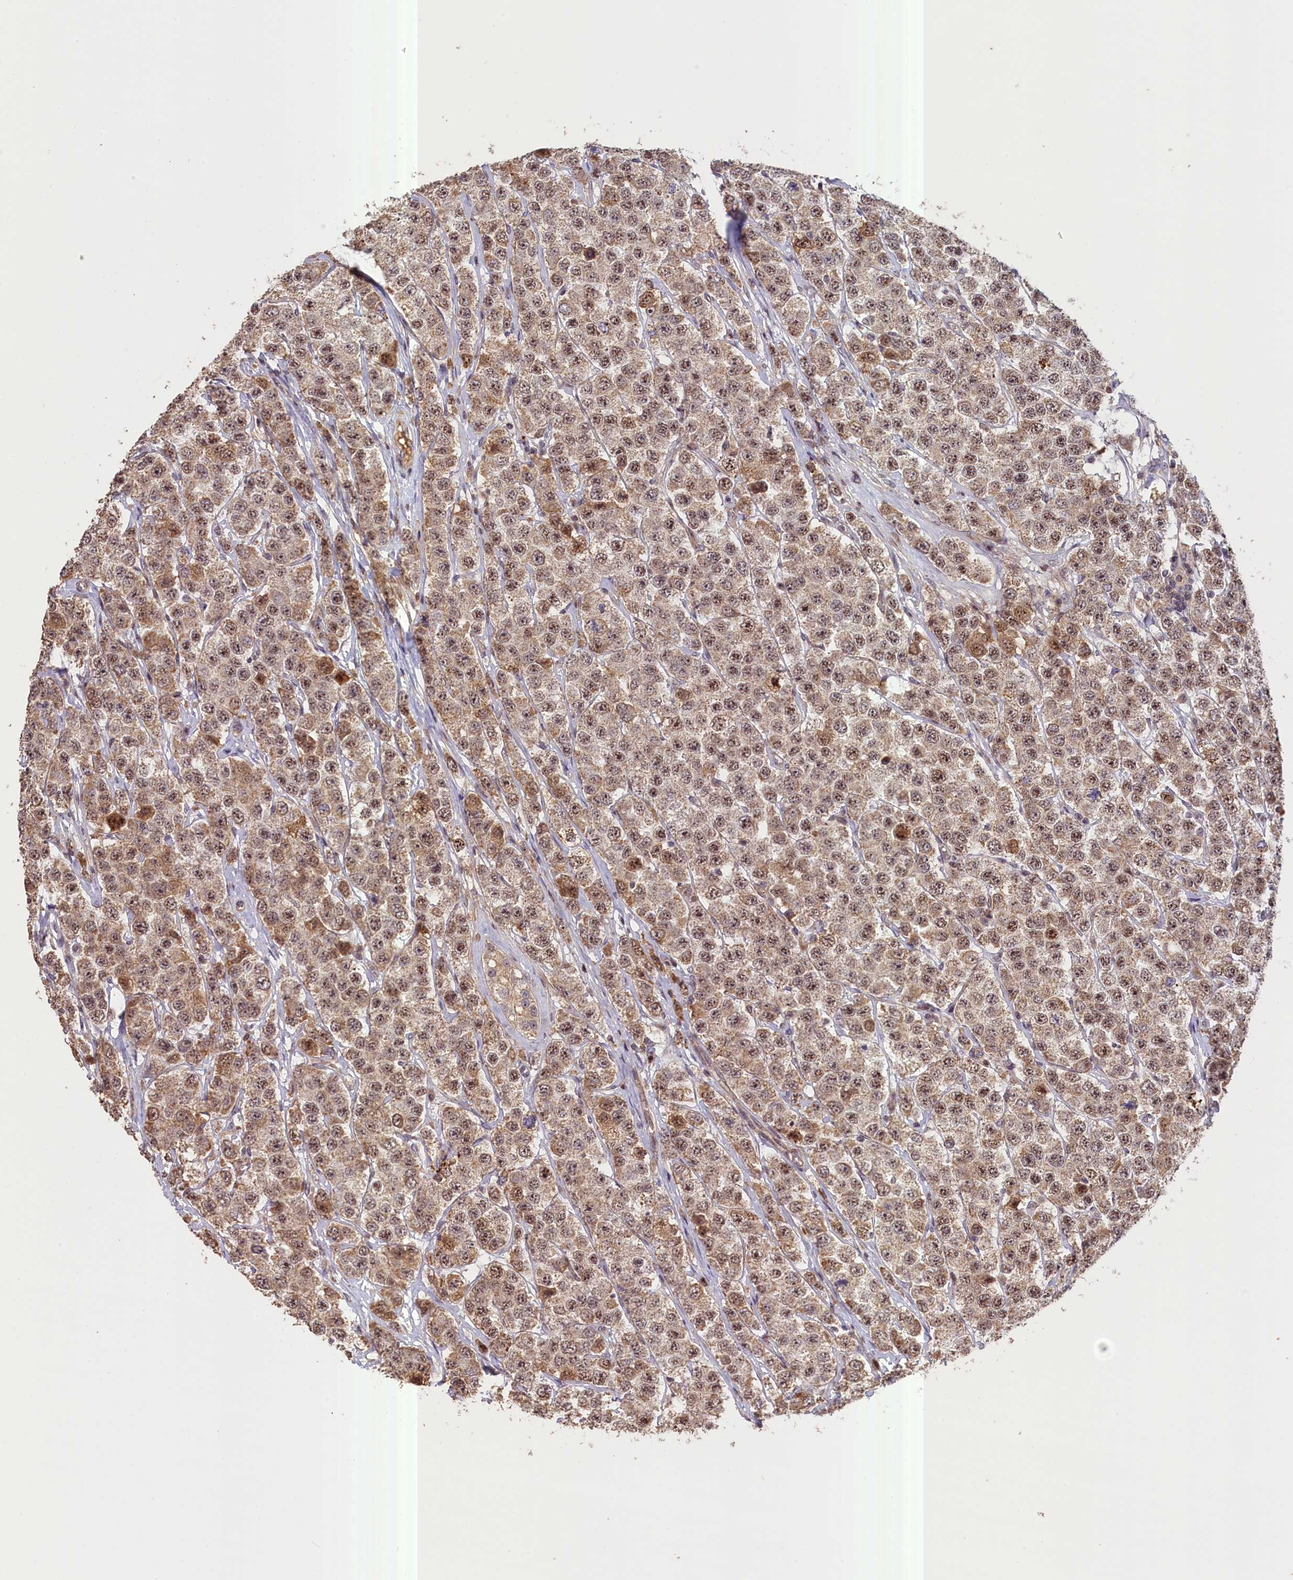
{"staining": {"intensity": "moderate", "quantity": ">75%", "location": "cytoplasmic/membranous,nuclear"}, "tissue": "testis cancer", "cell_type": "Tumor cells", "image_type": "cancer", "snomed": [{"axis": "morphology", "description": "Seminoma, NOS"}, {"axis": "topography", "description": "Testis"}], "caption": "Protein expression analysis of testis cancer exhibits moderate cytoplasmic/membranous and nuclear positivity in about >75% of tumor cells.", "gene": "FUZ", "patient": {"sex": "male", "age": 28}}